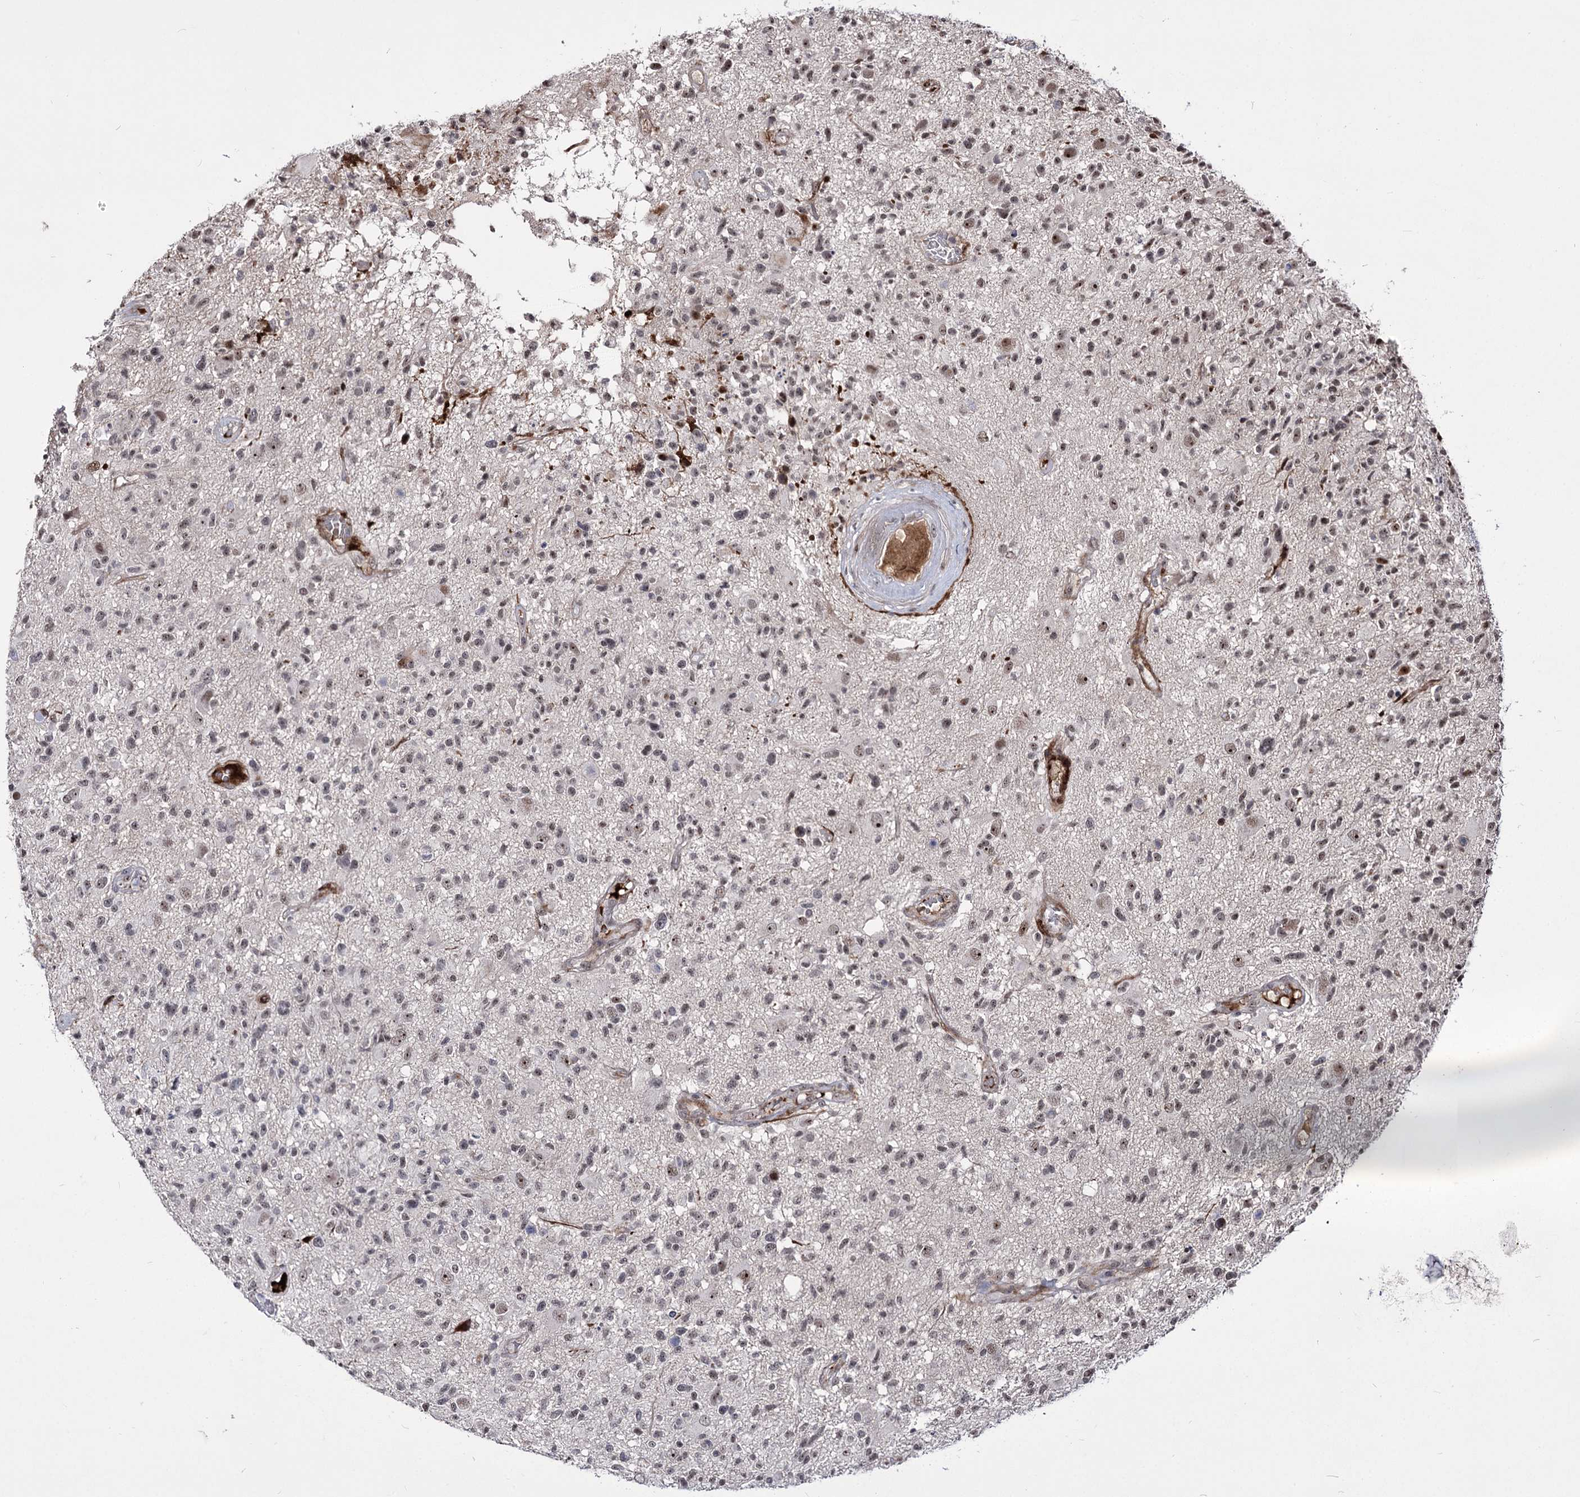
{"staining": {"intensity": "weak", "quantity": "25%-75%", "location": "nuclear"}, "tissue": "glioma", "cell_type": "Tumor cells", "image_type": "cancer", "snomed": [{"axis": "morphology", "description": "Glioma, malignant, High grade"}, {"axis": "morphology", "description": "Glioblastoma, NOS"}, {"axis": "topography", "description": "Brain"}], "caption": "The immunohistochemical stain shows weak nuclear expression in tumor cells of glioblastoma tissue. (brown staining indicates protein expression, while blue staining denotes nuclei).", "gene": "STOX1", "patient": {"sex": "male", "age": 60}}